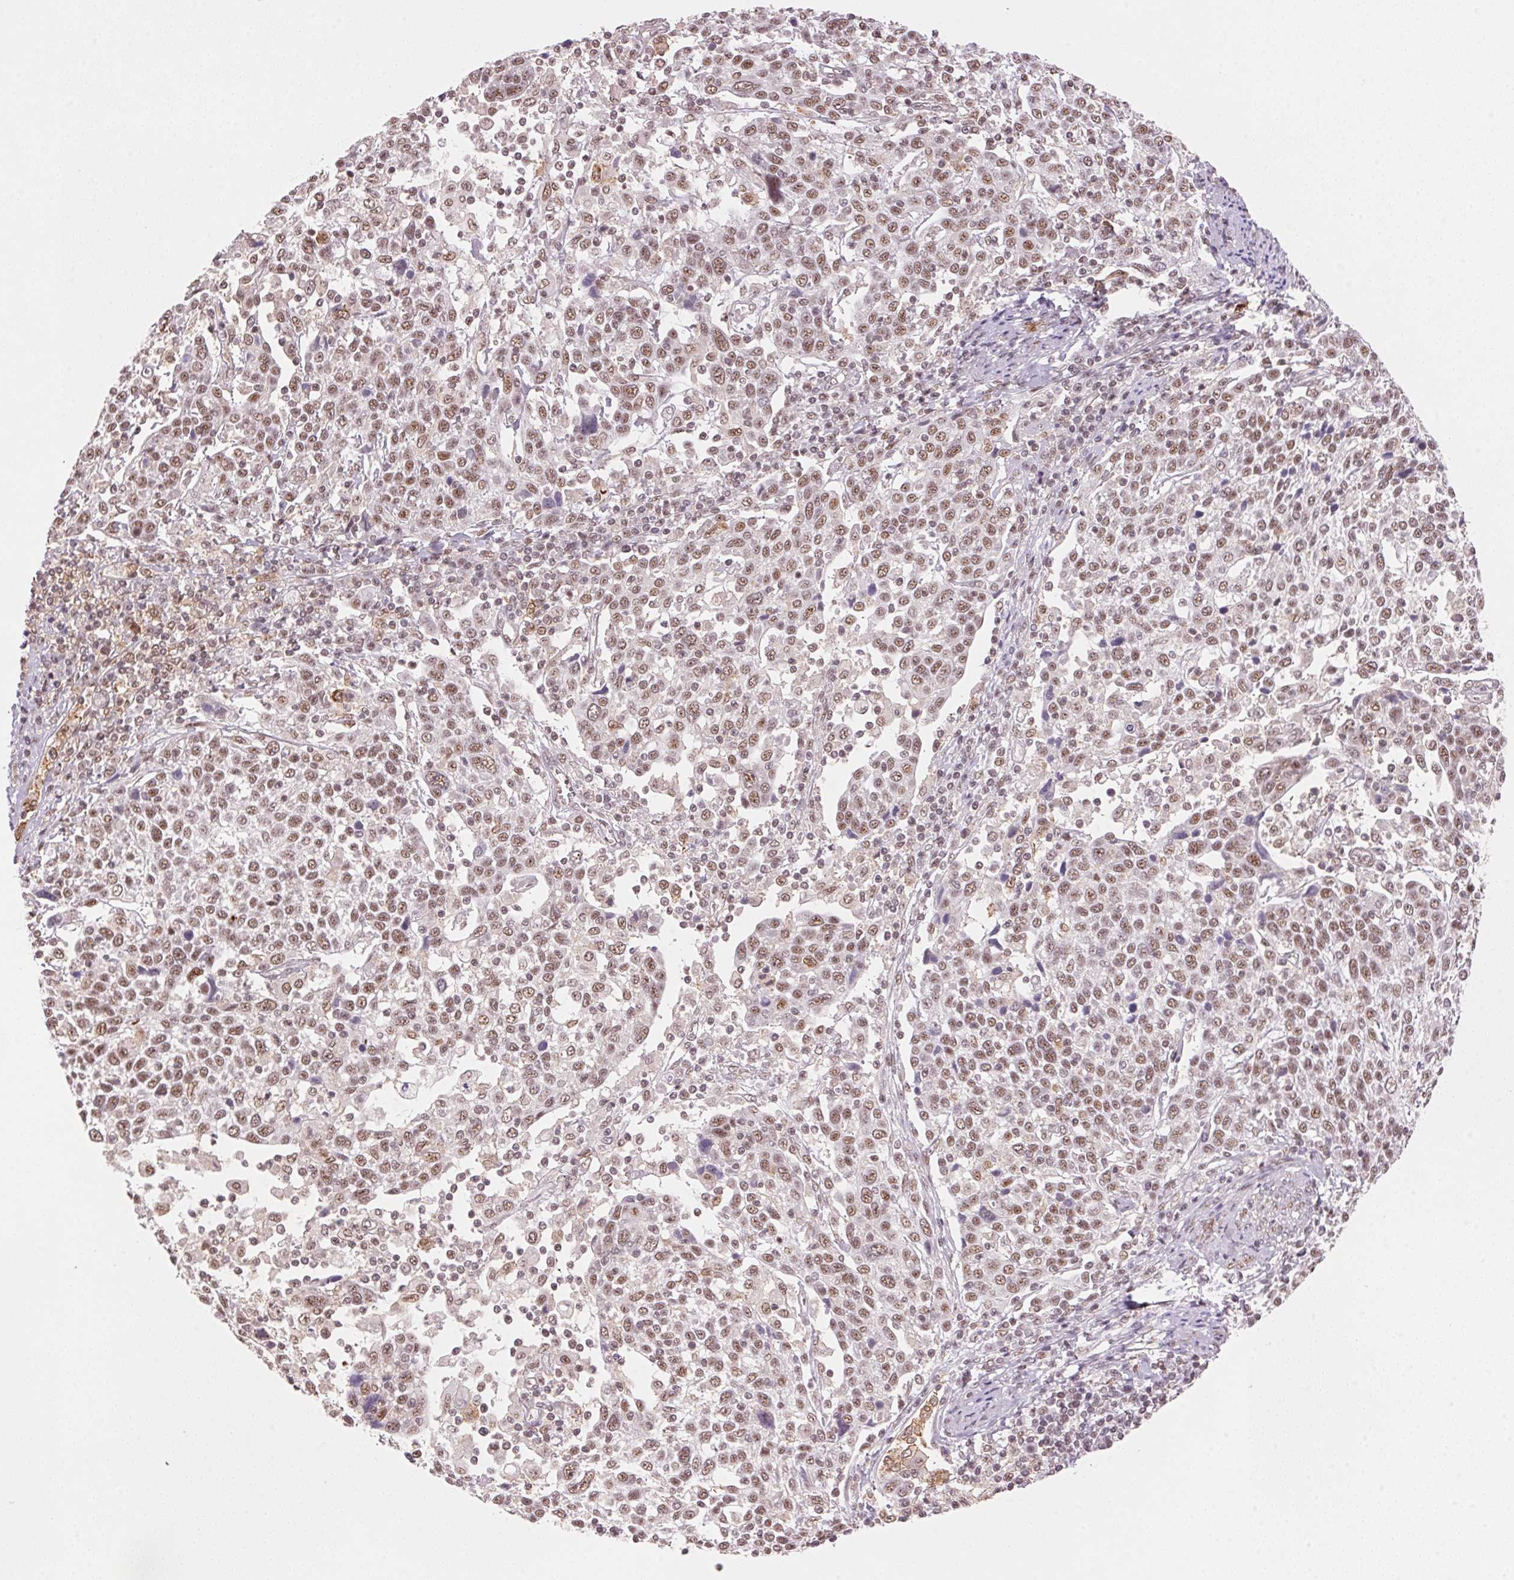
{"staining": {"intensity": "moderate", "quantity": ">75%", "location": "nuclear"}, "tissue": "cervical cancer", "cell_type": "Tumor cells", "image_type": "cancer", "snomed": [{"axis": "morphology", "description": "Squamous cell carcinoma, NOS"}, {"axis": "topography", "description": "Cervix"}], "caption": "This photomicrograph reveals immunohistochemistry staining of cervical squamous cell carcinoma, with medium moderate nuclear expression in approximately >75% of tumor cells.", "gene": "HNRNPDL", "patient": {"sex": "female", "age": 61}}